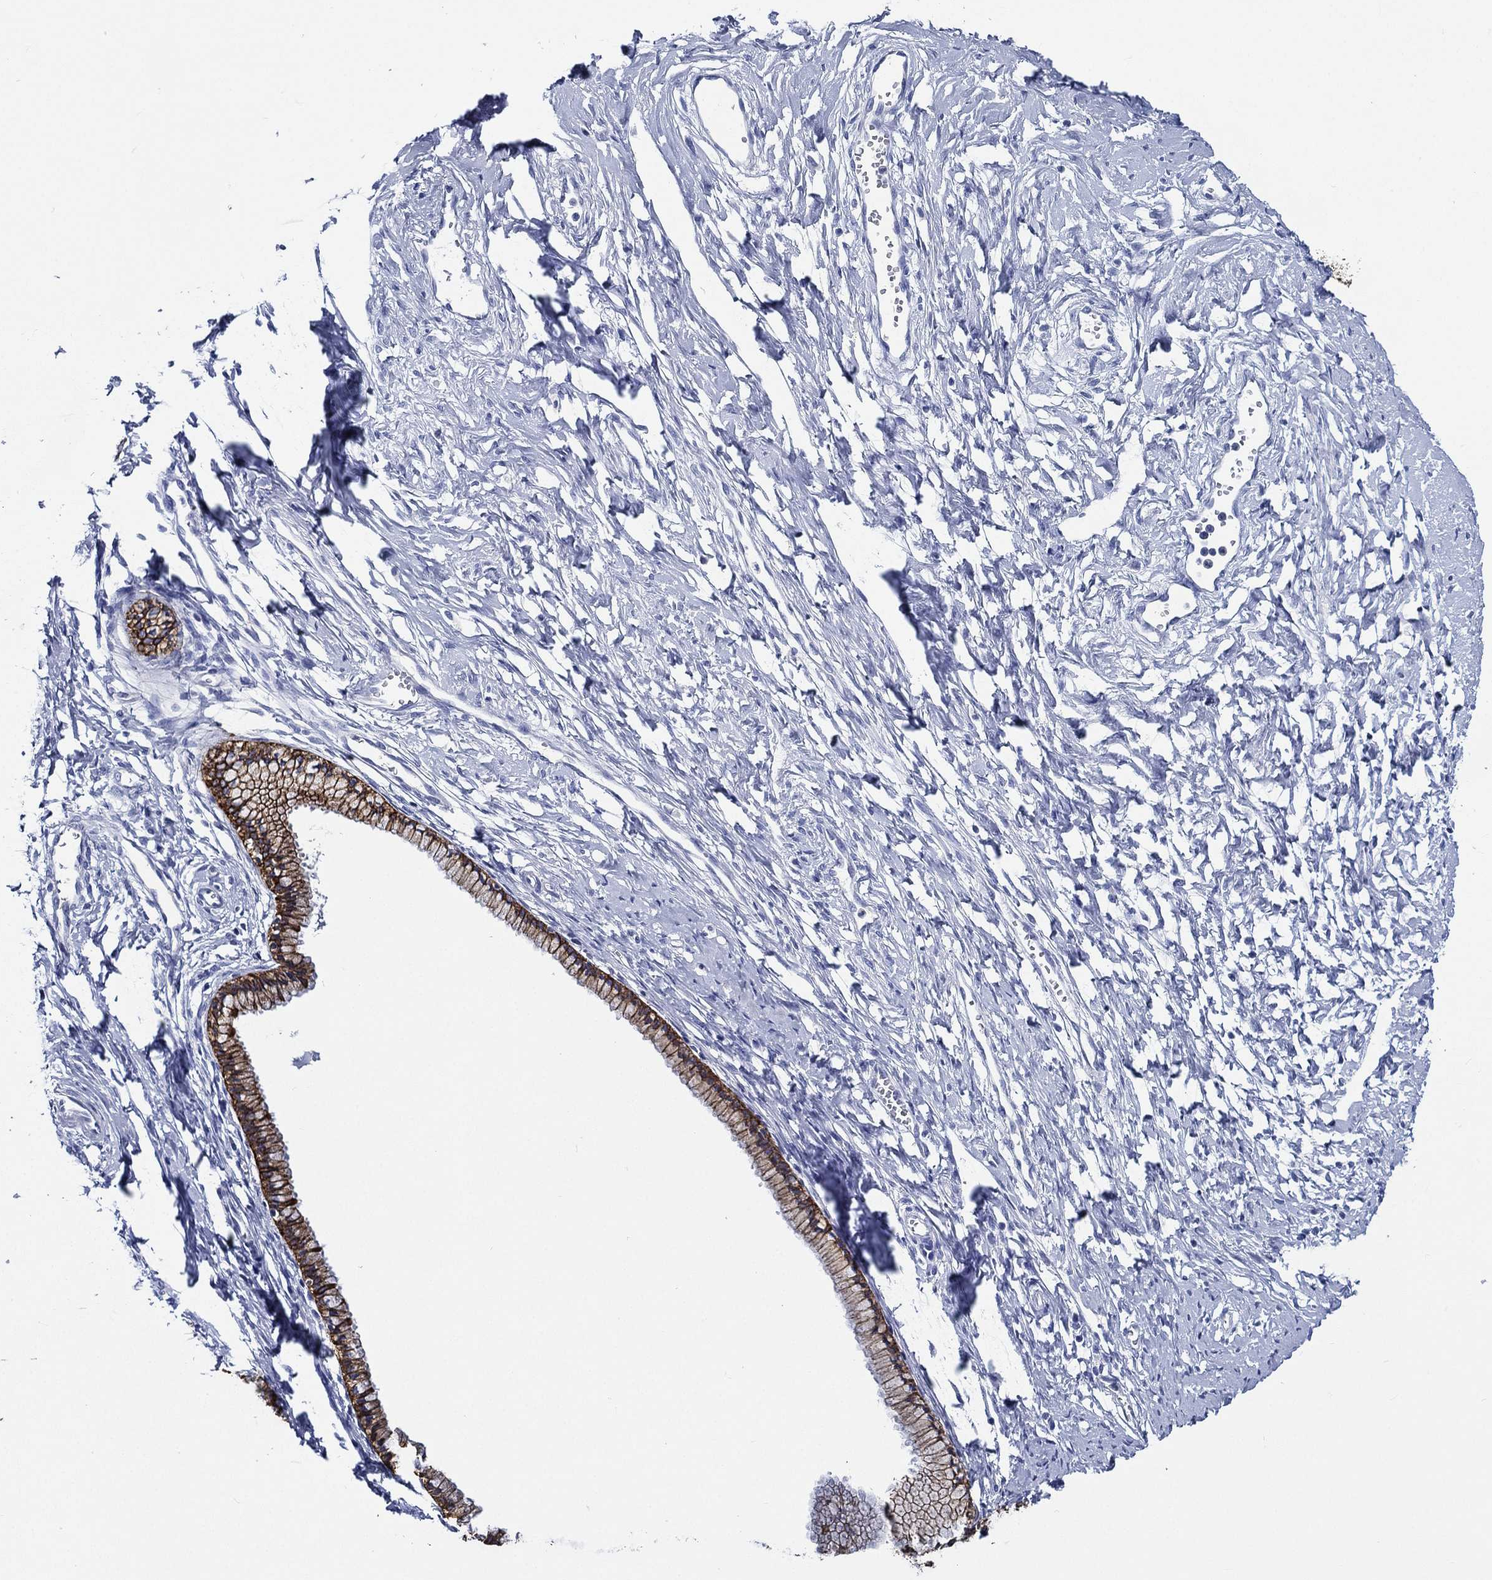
{"staining": {"intensity": "strong", "quantity": ">75%", "location": "cytoplasmic/membranous"}, "tissue": "cervix", "cell_type": "Glandular cells", "image_type": "normal", "snomed": [{"axis": "morphology", "description": "Normal tissue, NOS"}, {"axis": "topography", "description": "Cervix"}], "caption": "Protein staining of normal cervix displays strong cytoplasmic/membranous staining in approximately >75% of glandular cells.", "gene": "NEDD9", "patient": {"sex": "female", "age": 40}}